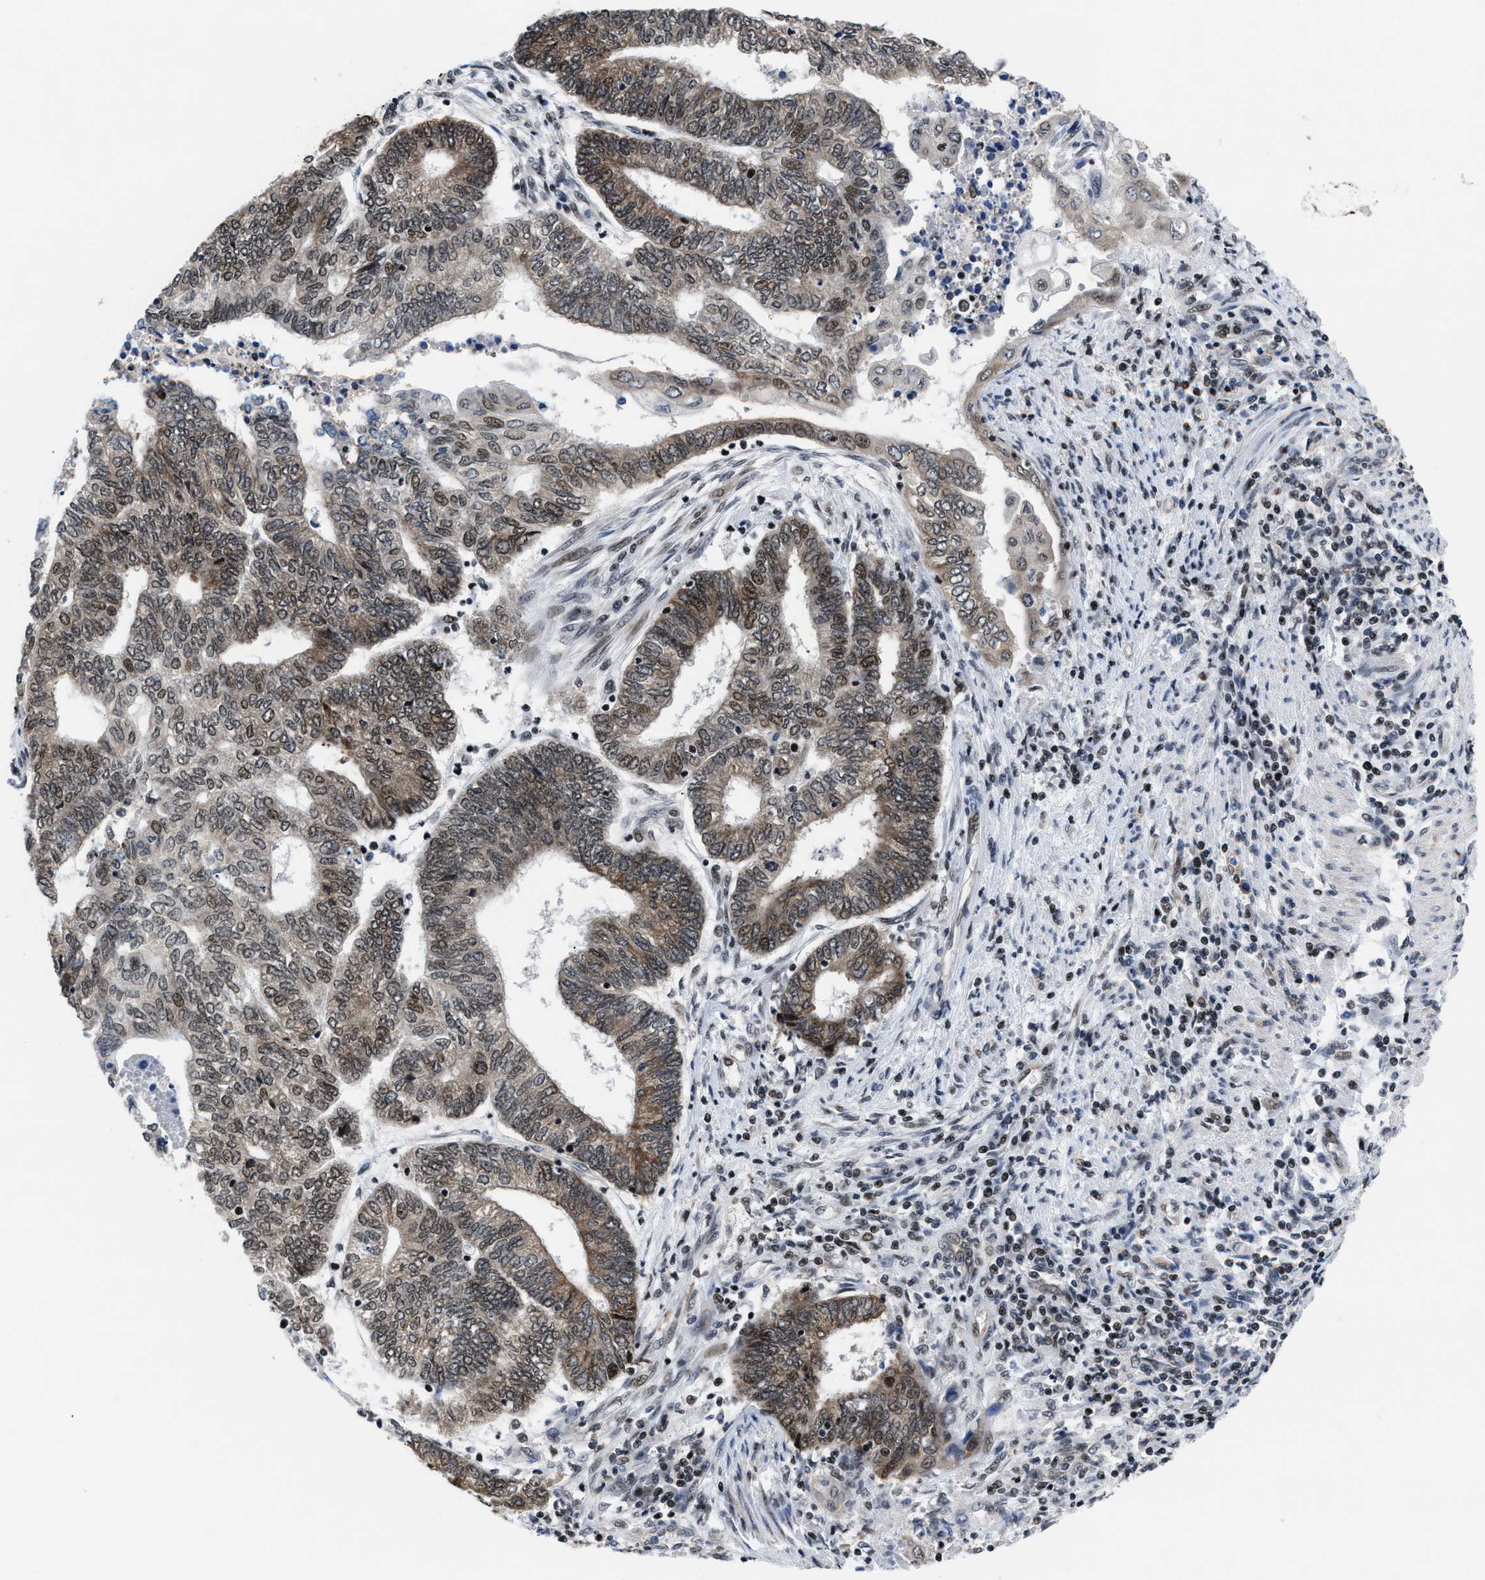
{"staining": {"intensity": "moderate", "quantity": ">75%", "location": "cytoplasmic/membranous,nuclear"}, "tissue": "endometrial cancer", "cell_type": "Tumor cells", "image_type": "cancer", "snomed": [{"axis": "morphology", "description": "Adenocarcinoma, NOS"}, {"axis": "topography", "description": "Uterus"}, {"axis": "topography", "description": "Endometrium"}], "caption": "This is a photomicrograph of immunohistochemistry staining of endometrial adenocarcinoma, which shows moderate positivity in the cytoplasmic/membranous and nuclear of tumor cells.", "gene": "WDR81", "patient": {"sex": "female", "age": 70}}